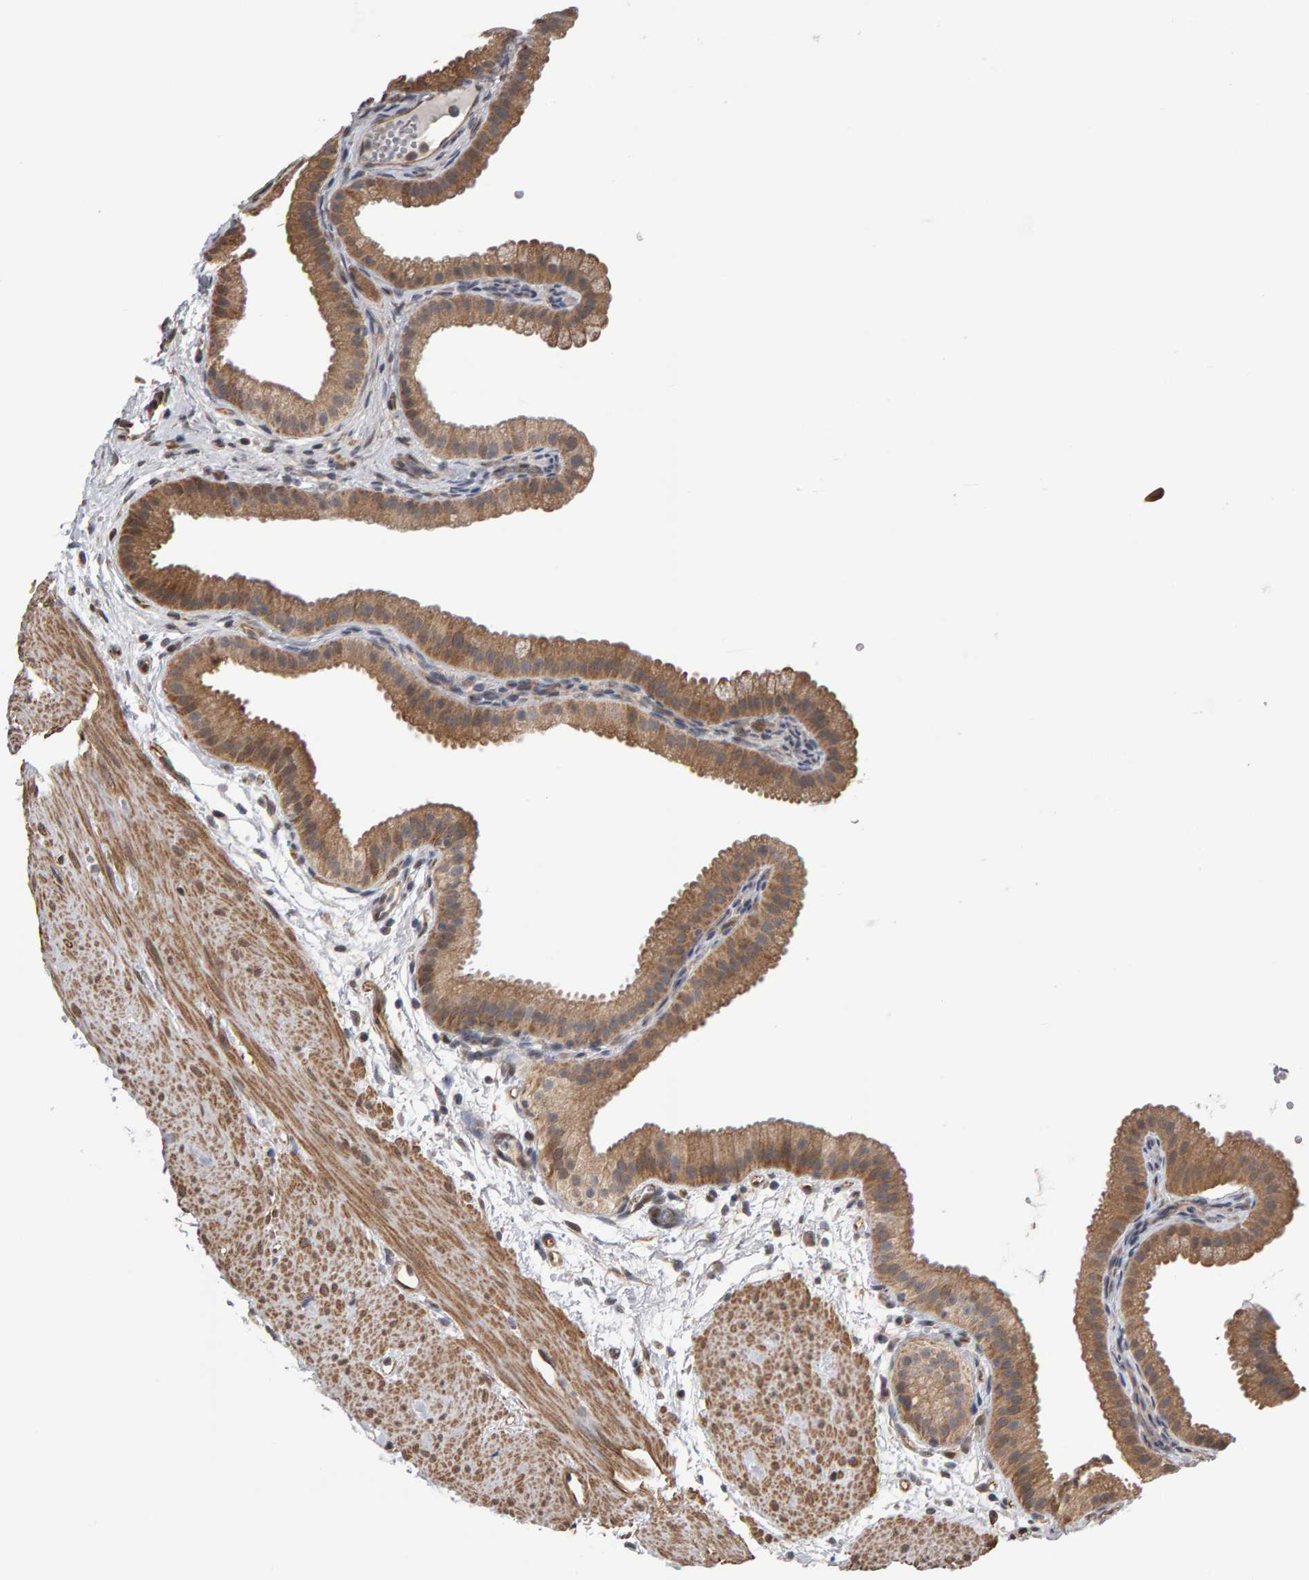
{"staining": {"intensity": "moderate", "quantity": ">75%", "location": "cytoplasmic/membranous"}, "tissue": "gallbladder", "cell_type": "Glandular cells", "image_type": "normal", "snomed": [{"axis": "morphology", "description": "Normal tissue, NOS"}, {"axis": "topography", "description": "Gallbladder"}], "caption": "Human gallbladder stained for a protein (brown) exhibits moderate cytoplasmic/membranous positive positivity in approximately >75% of glandular cells.", "gene": "COASY", "patient": {"sex": "female", "age": 64}}